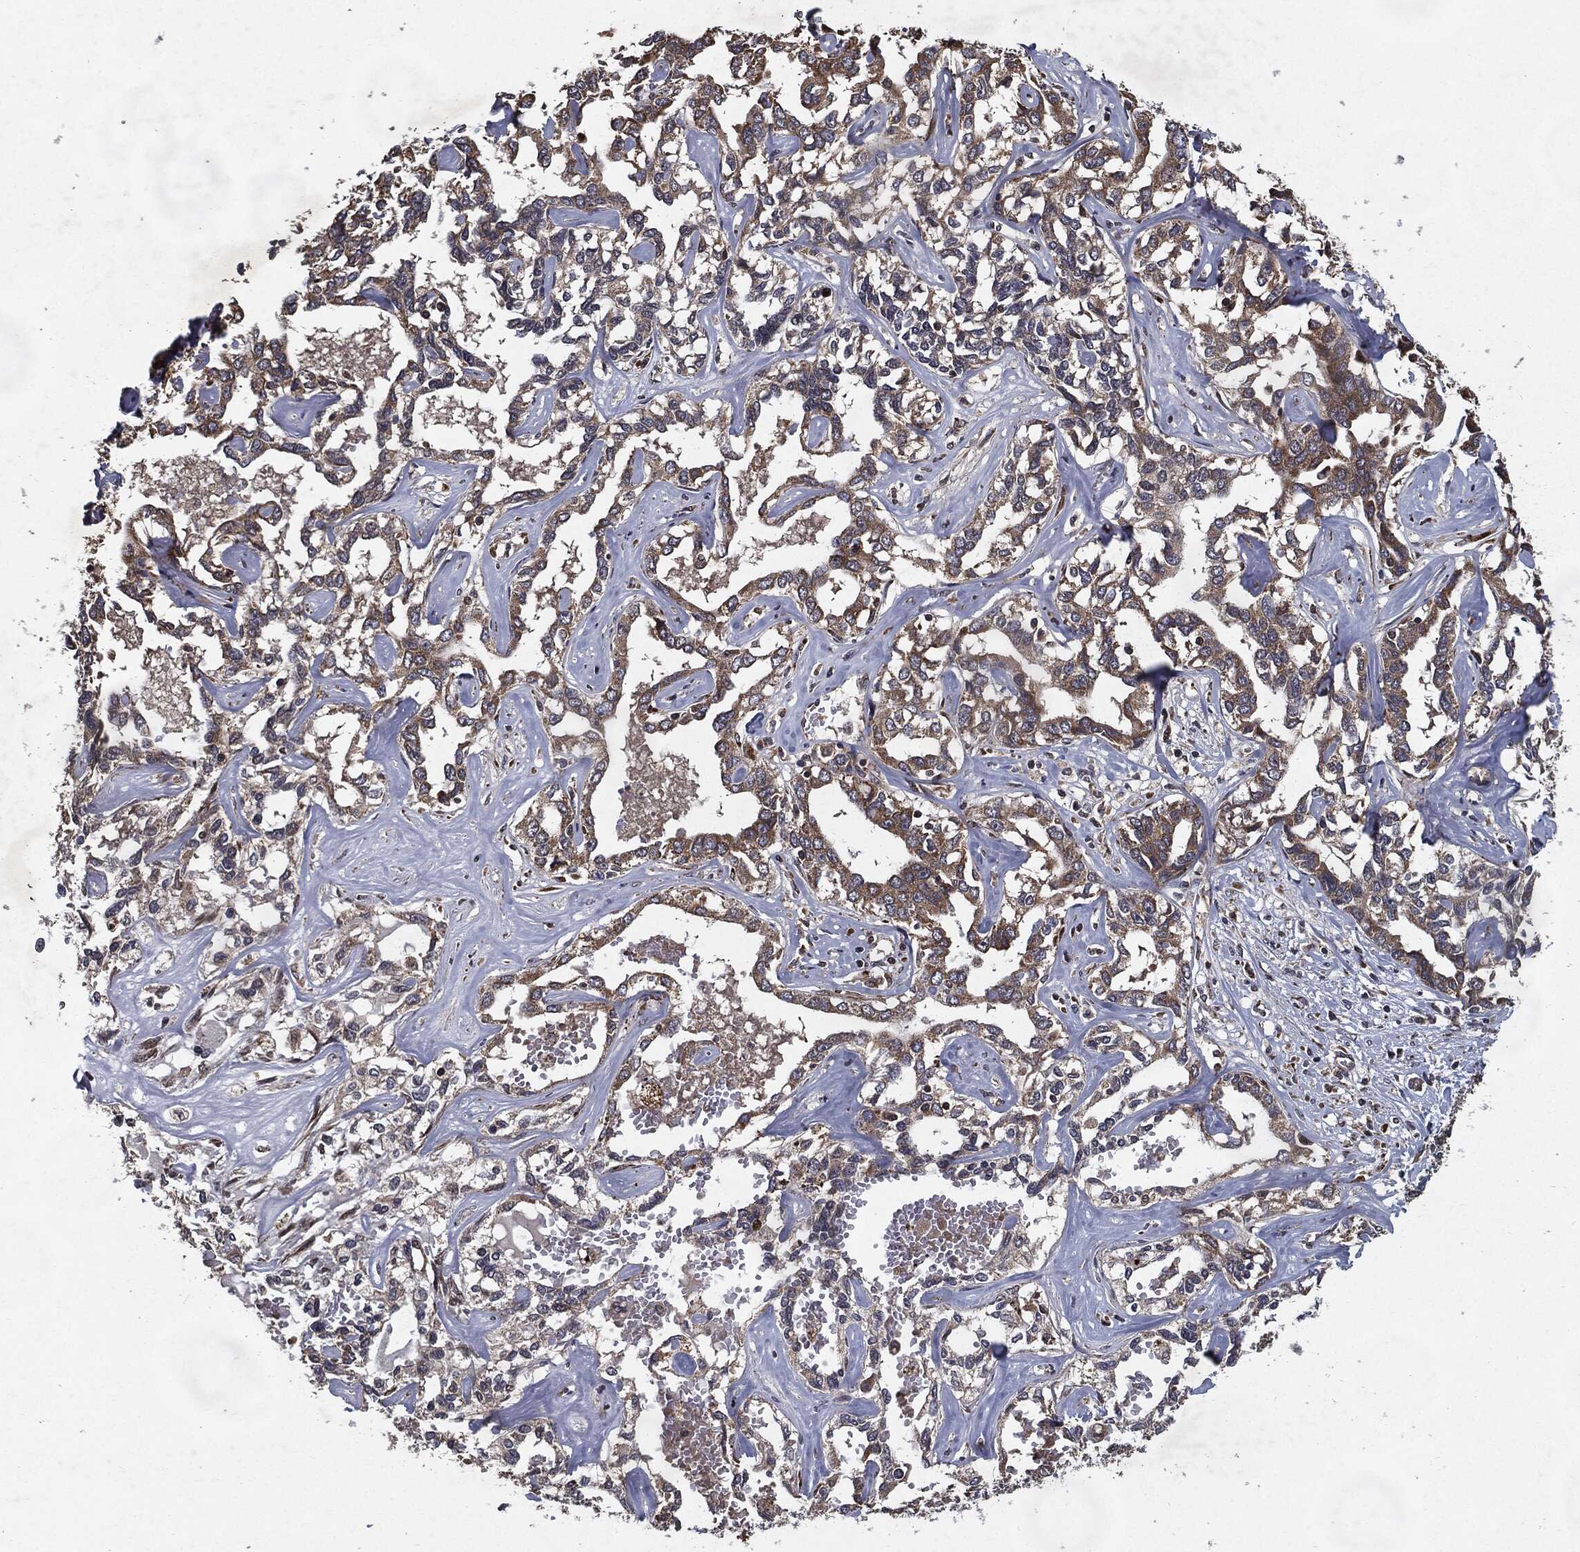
{"staining": {"intensity": "moderate", "quantity": ">75%", "location": "cytoplasmic/membranous"}, "tissue": "liver cancer", "cell_type": "Tumor cells", "image_type": "cancer", "snomed": [{"axis": "morphology", "description": "Cholangiocarcinoma"}, {"axis": "topography", "description": "Liver"}], "caption": "About >75% of tumor cells in human liver cancer exhibit moderate cytoplasmic/membranous protein expression as visualized by brown immunohistochemical staining.", "gene": "HDAC5", "patient": {"sex": "male", "age": 59}}